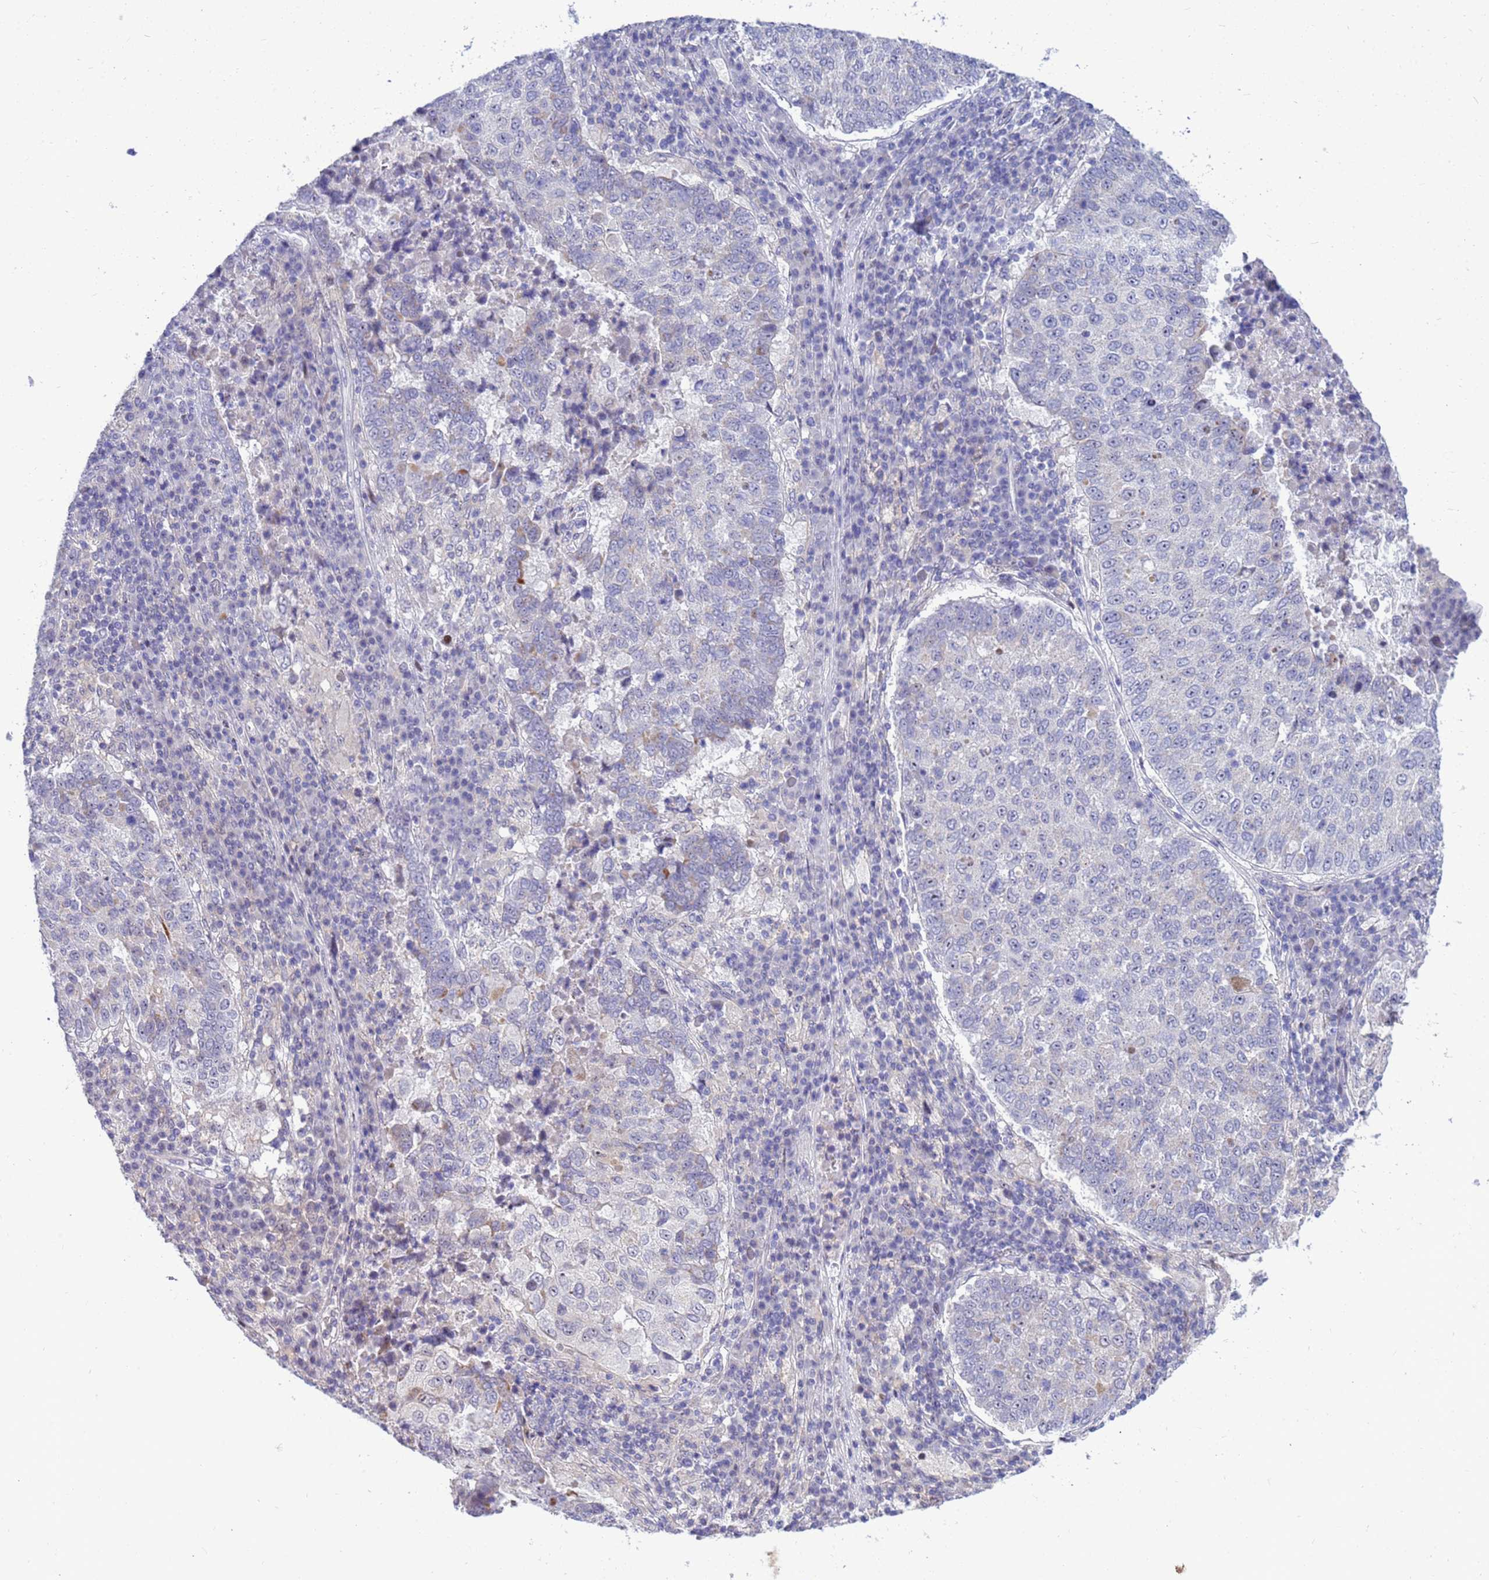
{"staining": {"intensity": "moderate", "quantity": "<25%", "location": "nuclear"}, "tissue": "lung cancer", "cell_type": "Tumor cells", "image_type": "cancer", "snomed": [{"axis": "morphology", "description": "Squamous cell carcinoma, NOS"}, {"axis": "topography", "description": "Lung"}], "caption": "A micrograph of human lung cancer stained for a protein shows moderate nuclear brown staining in tumor cells.", "gene": "LRATD1", "patient": {"sex": "male", "age": 73}}